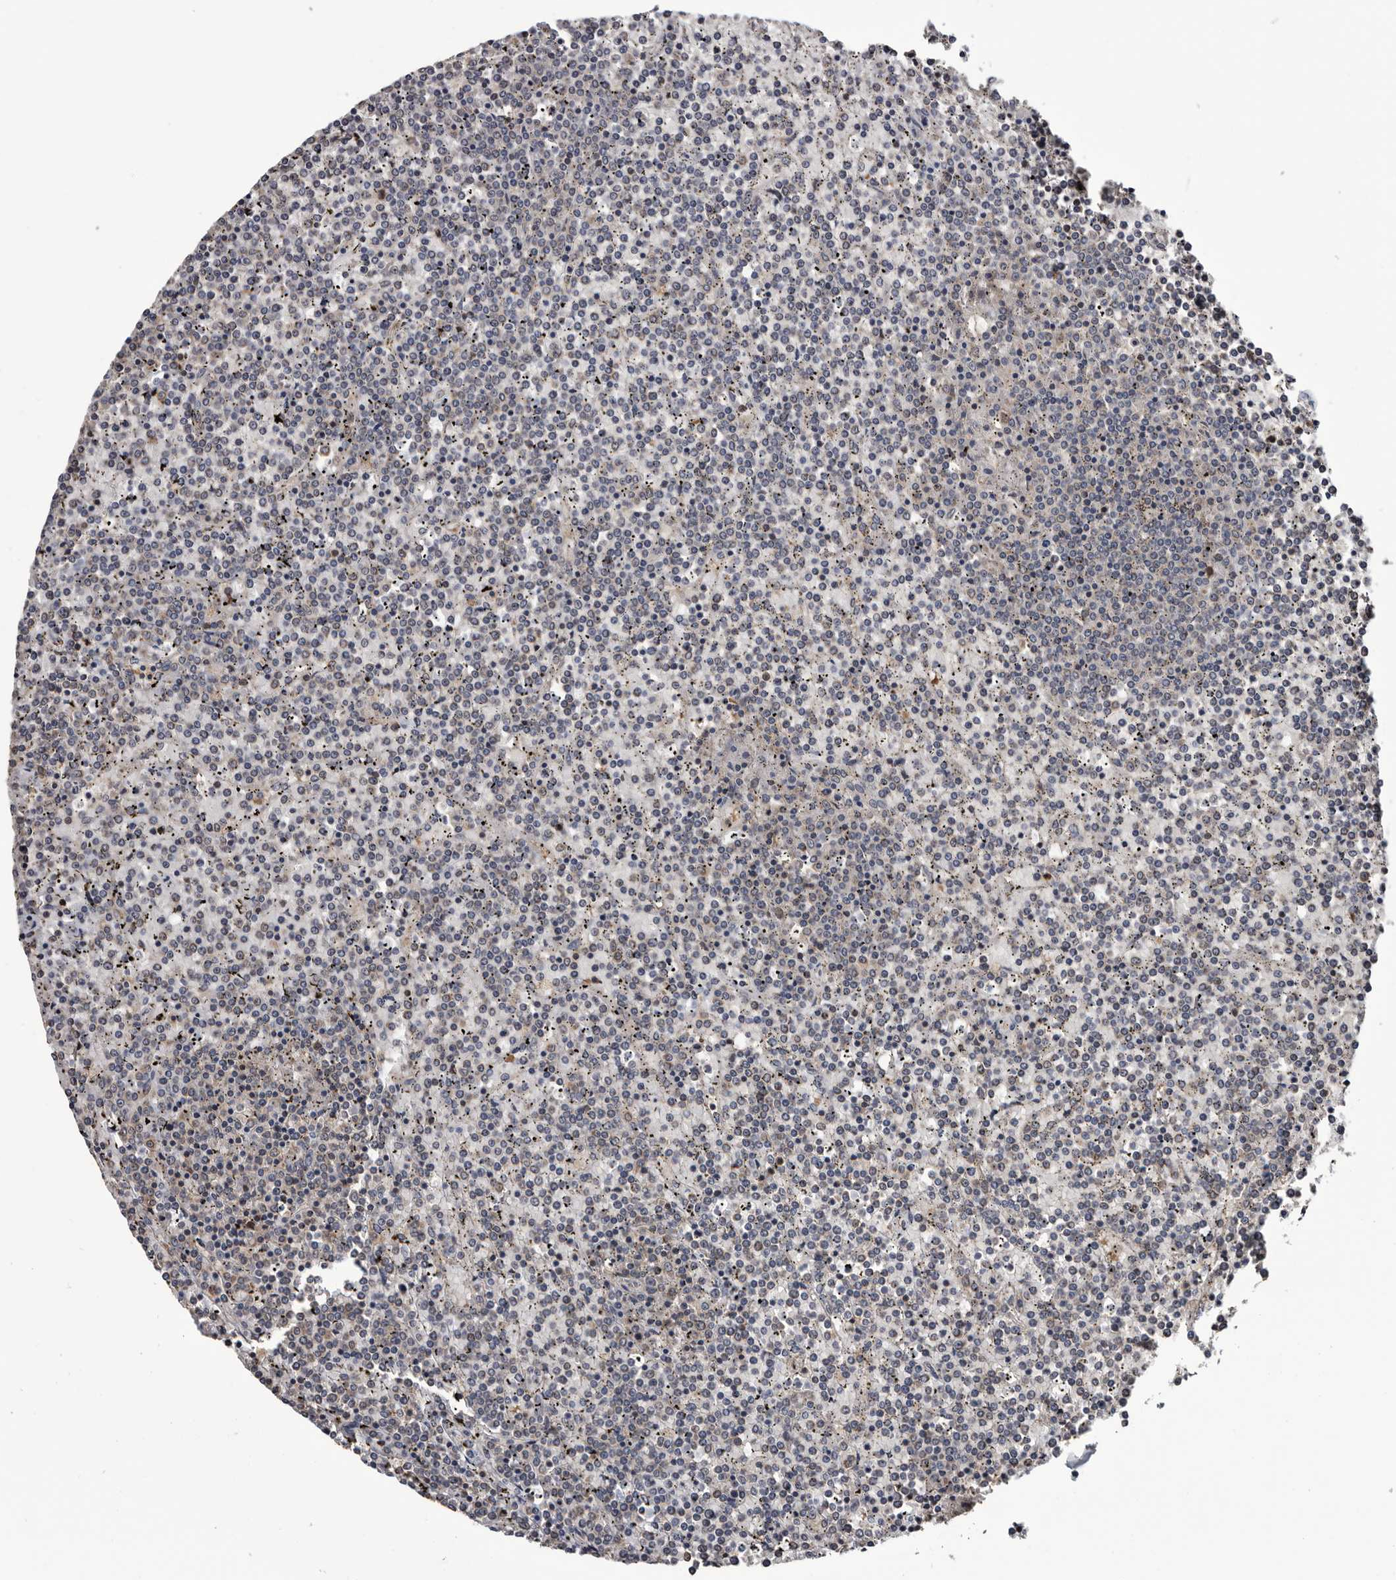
{"staining": {"intensity": "negative", "quantity": "none", "location": "none"}, "tissue": "lymphoma", "cell_type": "Tumor cells", "image_type": "cancer", "snomed": [{"axis": "morphology", "description": "Malignant lymphoma, non-Hodgkin's type, Low grade"}, {"axis": "topography", "description": "Spleen"}], "caption": "This is an immunohistochemistry (IHC) micrograph of lymphoma. There is no expression in tumor cells.", "gene": "TTI2", "patient": {"sex": "female", "age": 19}}